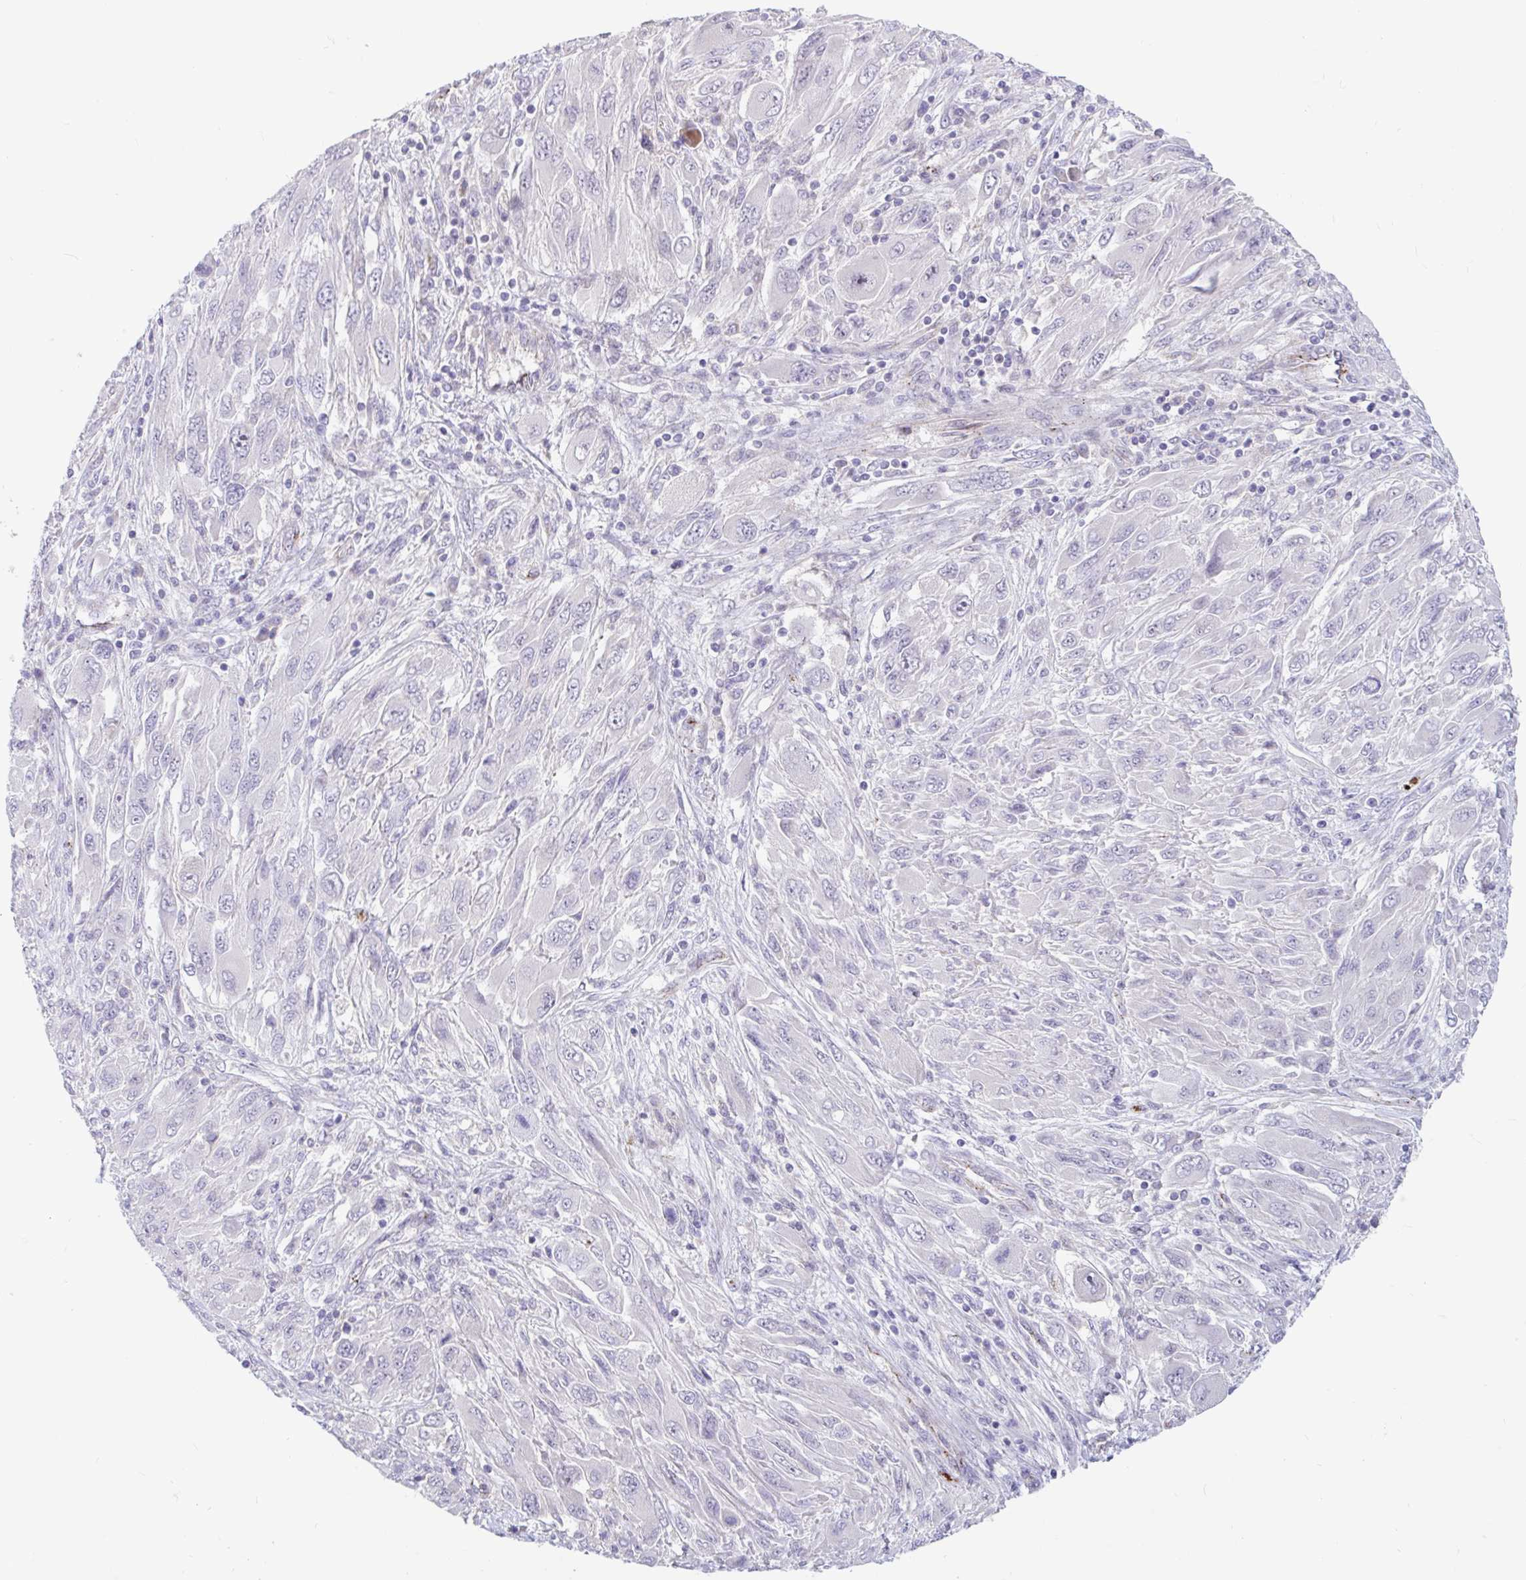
{"staining": {"intensity": "negative", "quantity": "none", "location": "none"}, "tissue": "melanoma", "cell_type": "Tumor cells", "image_type": "cancer", "snomed": [{"axis": "morphology", "description": "Malignant melanoma, NOS"}, {"axis": "topography", "description": "Skin"}], "caption": "A micrograph of human melanoma is negative for staining in tumor cells. Brightfield microscopy of immunohistochemistry stained with DAB (3,3'-diaminobenzidine) (brown) and hematoxylin (blue), captured at high magnification.", "gene": "IL37", "patient": {"sex": "female", "age": 91}}